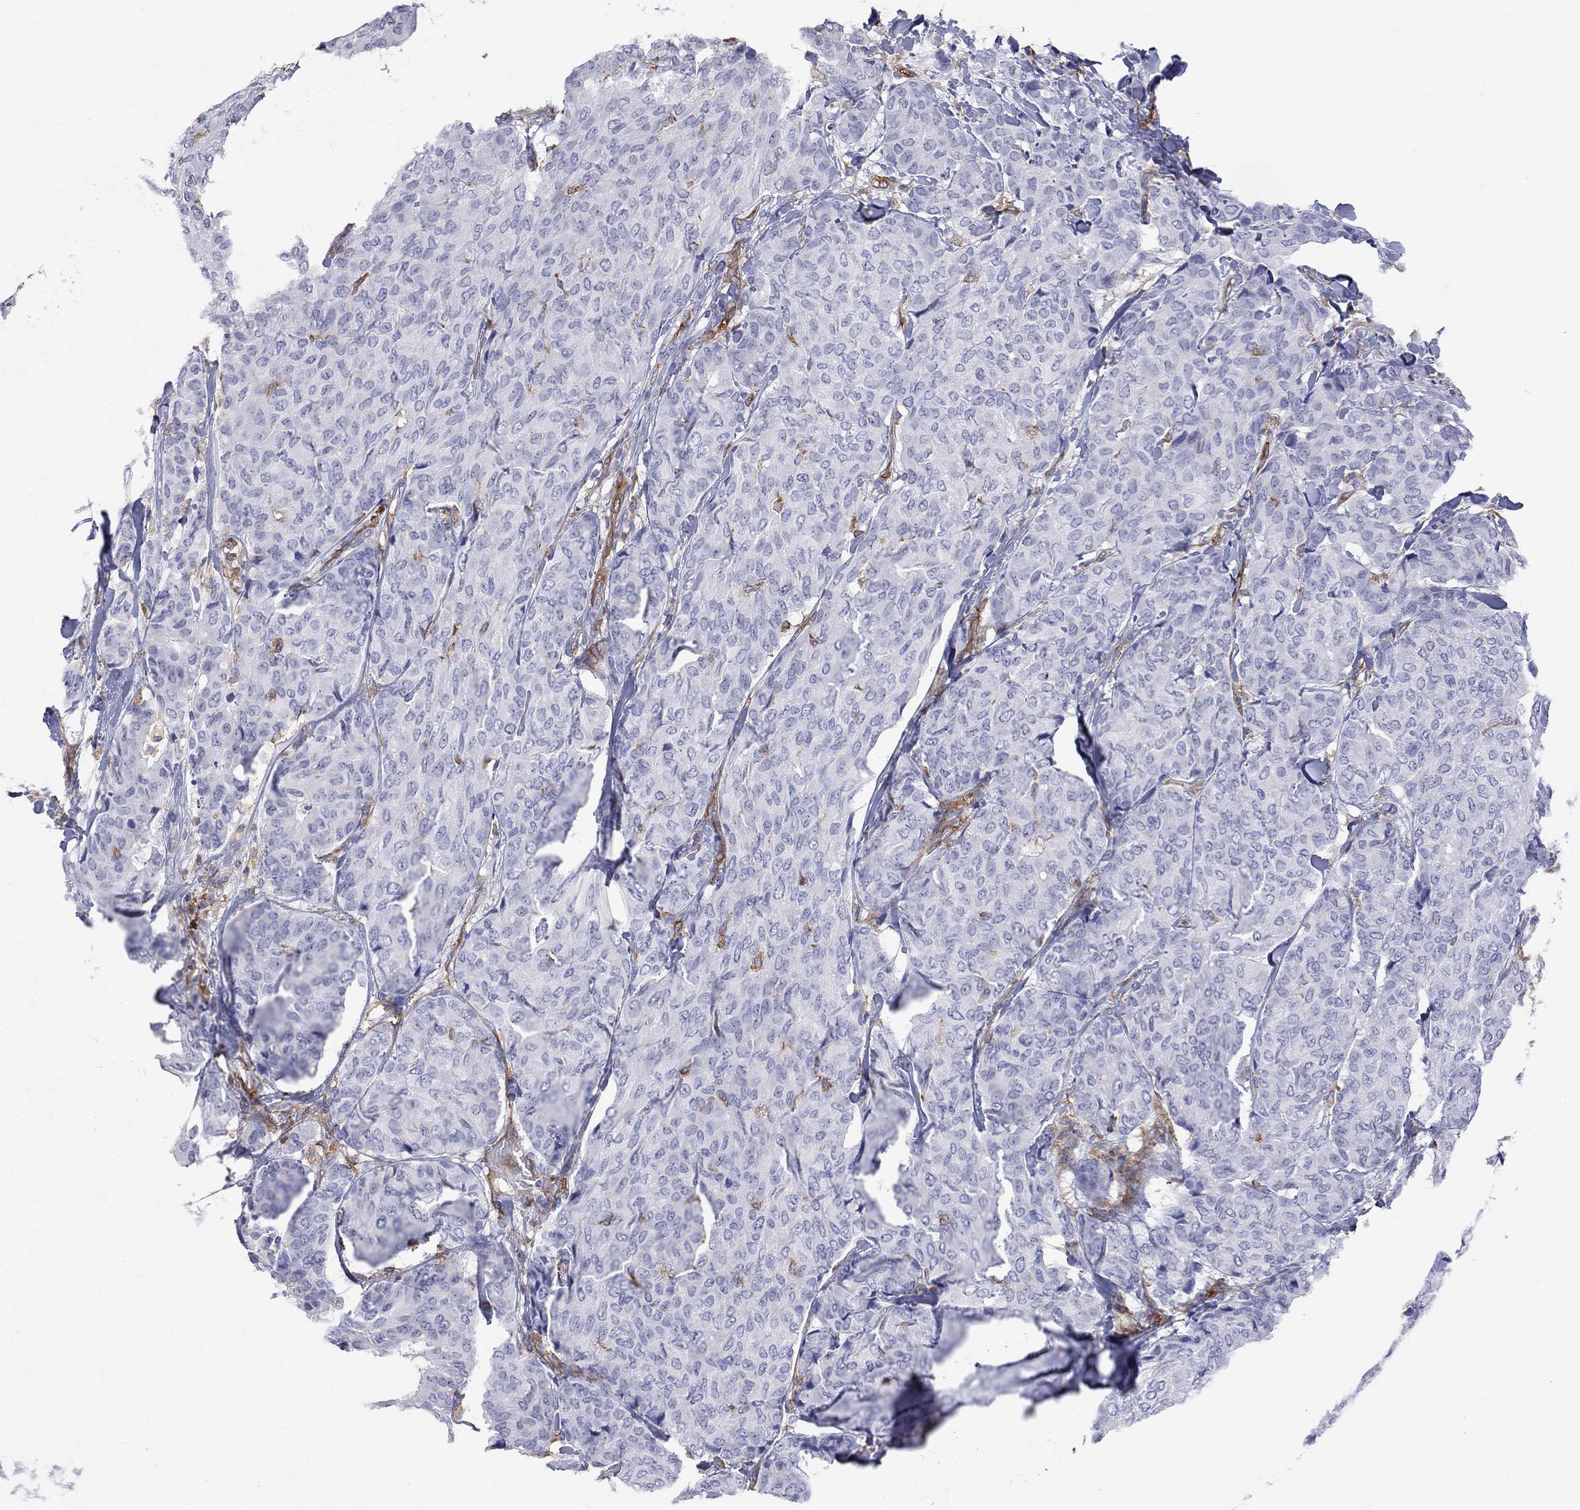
{"staining": {"intensity": "negative", "quantity": "none", "location": "none"}, "tissue": "breast cancer", "cell_type": "Tumor cells", "image_type": "cancer", "snomed": [{"axis": "morphology", "description": "Duct carcinoma"}, {"axis": "topography", "description": "Breast"}], "caption": "High power microscopy micrograph of an immunohistochemistry (IHC) image of breast invasive ductal carcinoma, revealing no significant expression in tumor cells.", "gene": "ABI3", "patient": {"sex": "female", "age": 75}}